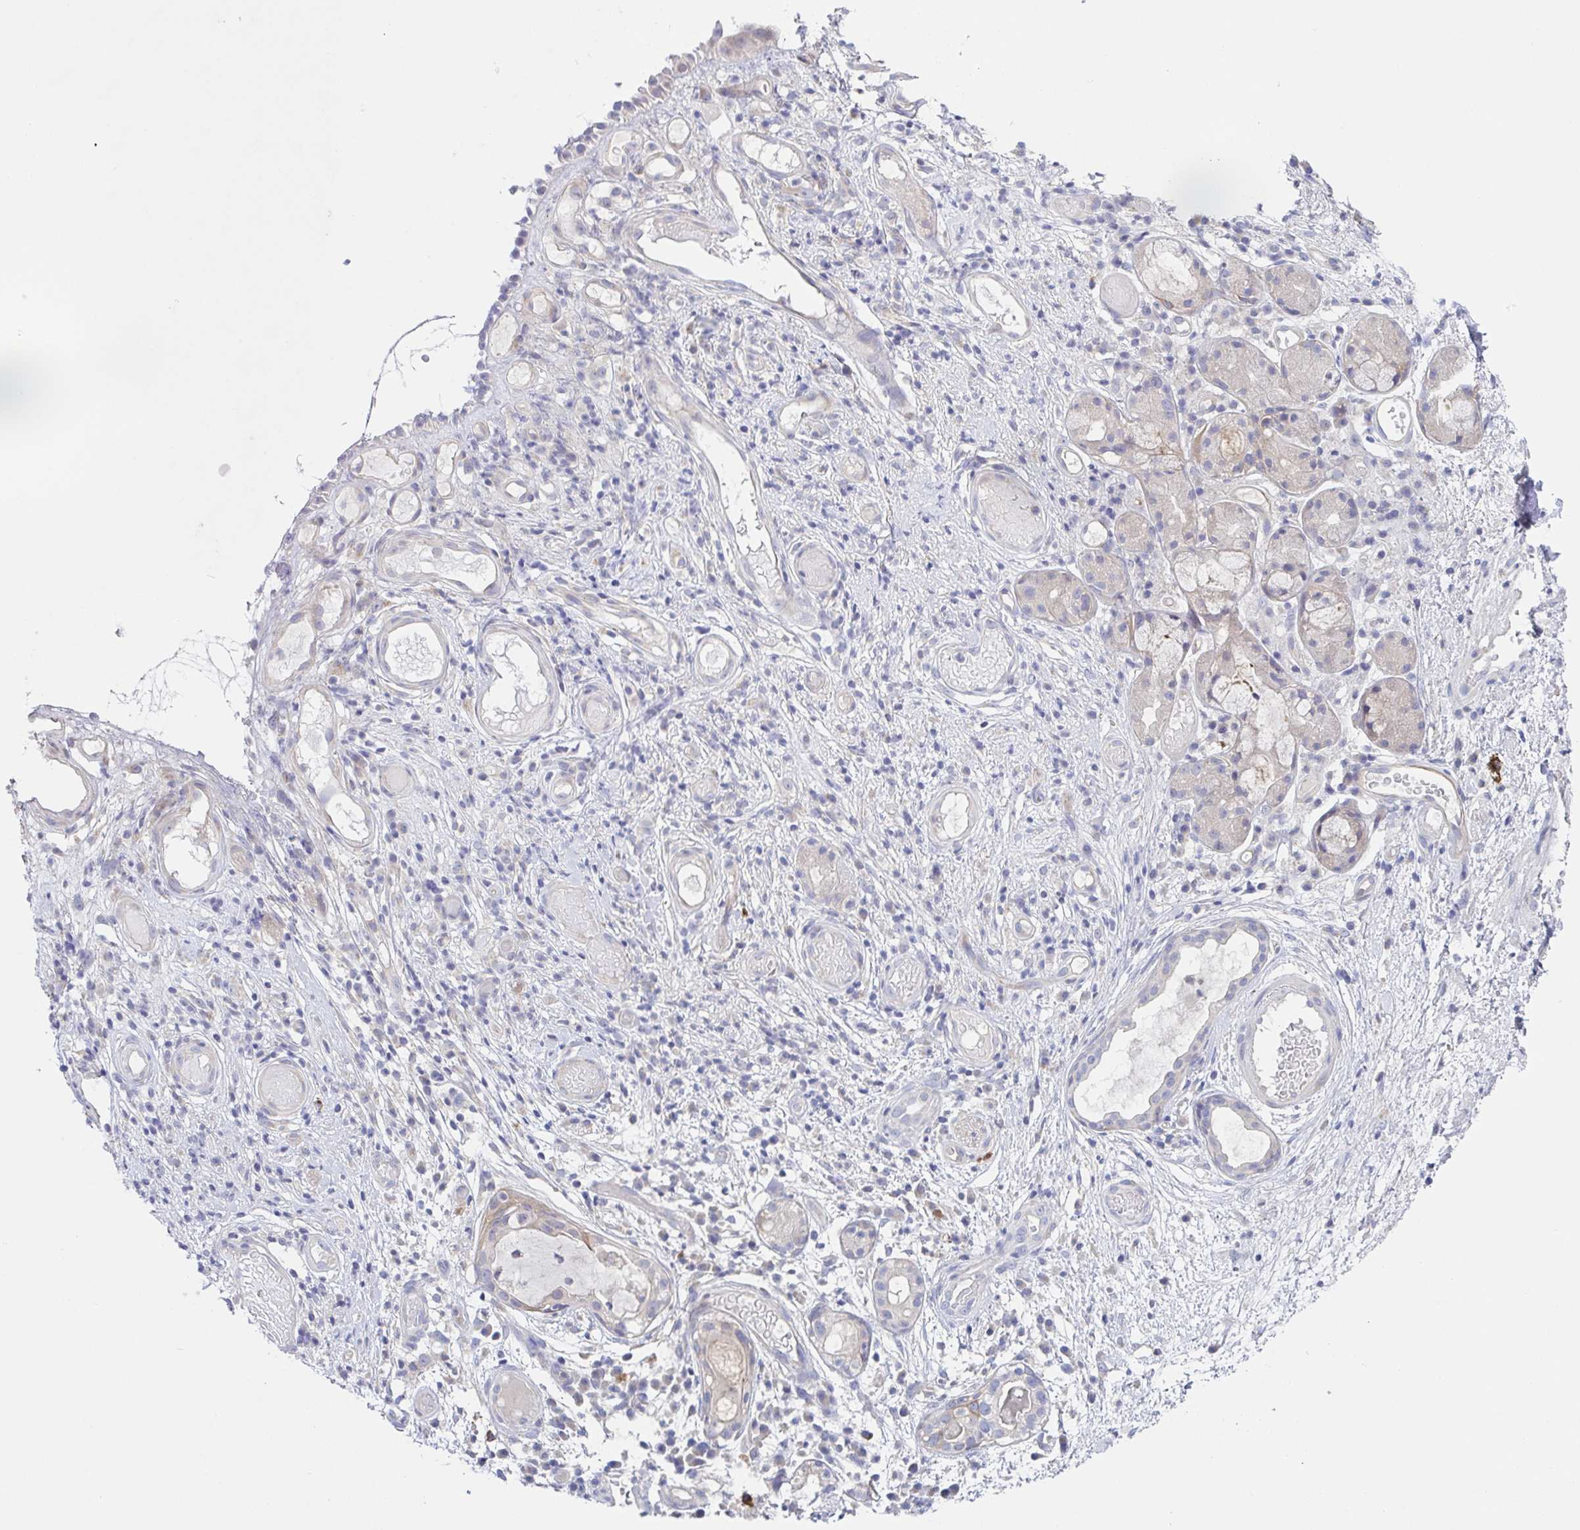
{"staining": {"intensity": "negative", "quantity": "none", "location": "none"}, "tissue": "nasopharynx", "cell_type": "Respiratory epithelial cells", "image_type": "normal", "snomed": [{"axis": "morphology", "description": "Normal tissue, NOS"}, {"axis": "morphology", "description": "Inflammation, NOS"}, {"axis": "topography", "description": "Nasopharynx"}], "caption": "A histopathology image of nasopharynx stained for a protein demonstrates no brown staining in respiratory epithelial cells. (Immunohistochemistry (ihc), brightfield microscopy, high magnification).", "gene": "HTR2A", "patient": {"sex": "male", "age": 54}}